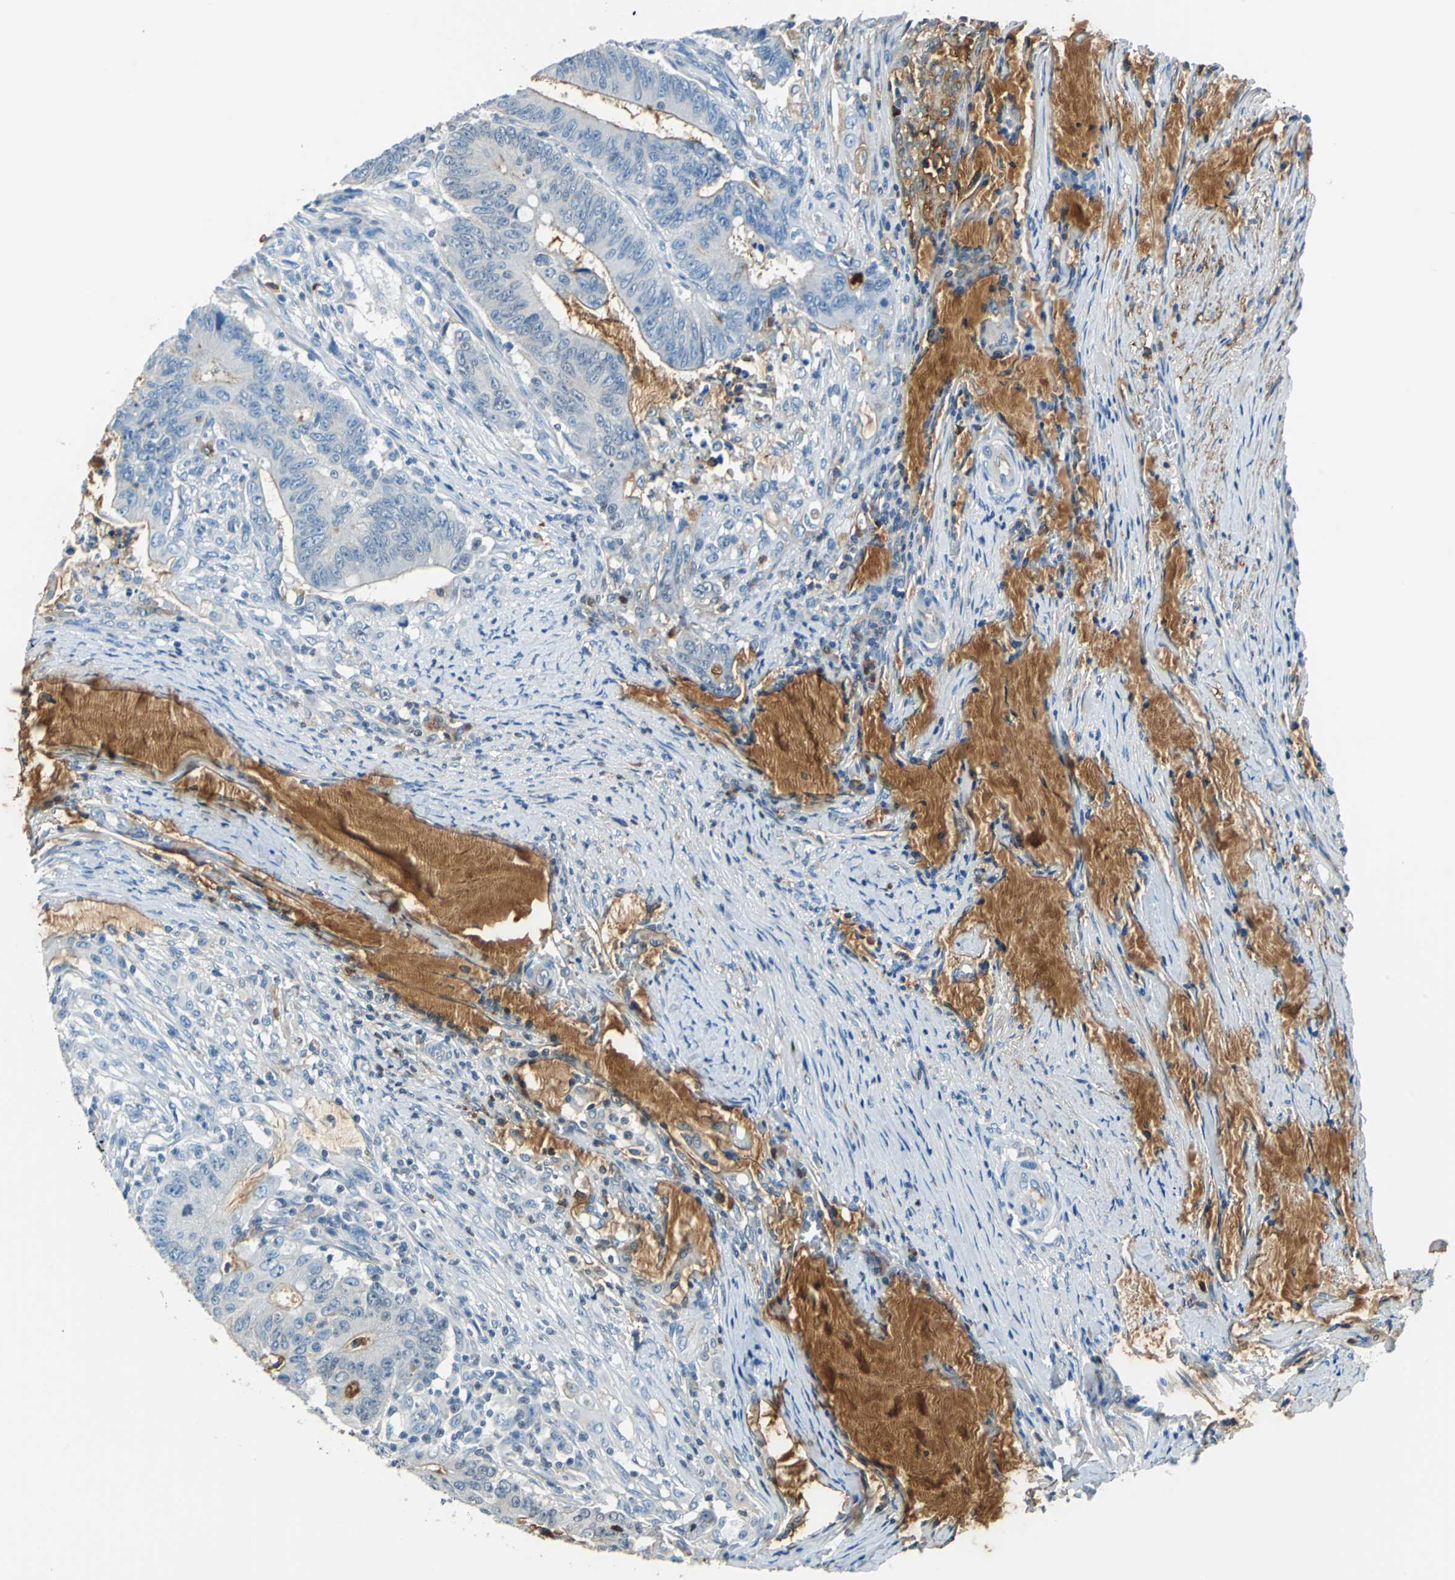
{"staining": {"intensity": "moderate", "quantity": "<25%", "location": "cytoplasmic/membranous"}, "tissue": "colorectal cancer", "cell_type": "Tumor cells", "image_type": "cancer", "snomed": [{"axis": "morphology", "description": "Adenocarcinoma, NOS"}, {"axis": "topography", "description": "Colon"}], "caption": "IHC micrograph of colorectal adenocarcinoma stained for a protein (brown), which shows low levels of moderate cytoplasmic/membranous staining in approximately <25% of tumor cells.", "gene": "ALB", "patient": {"sex": "male", "age": 45}}